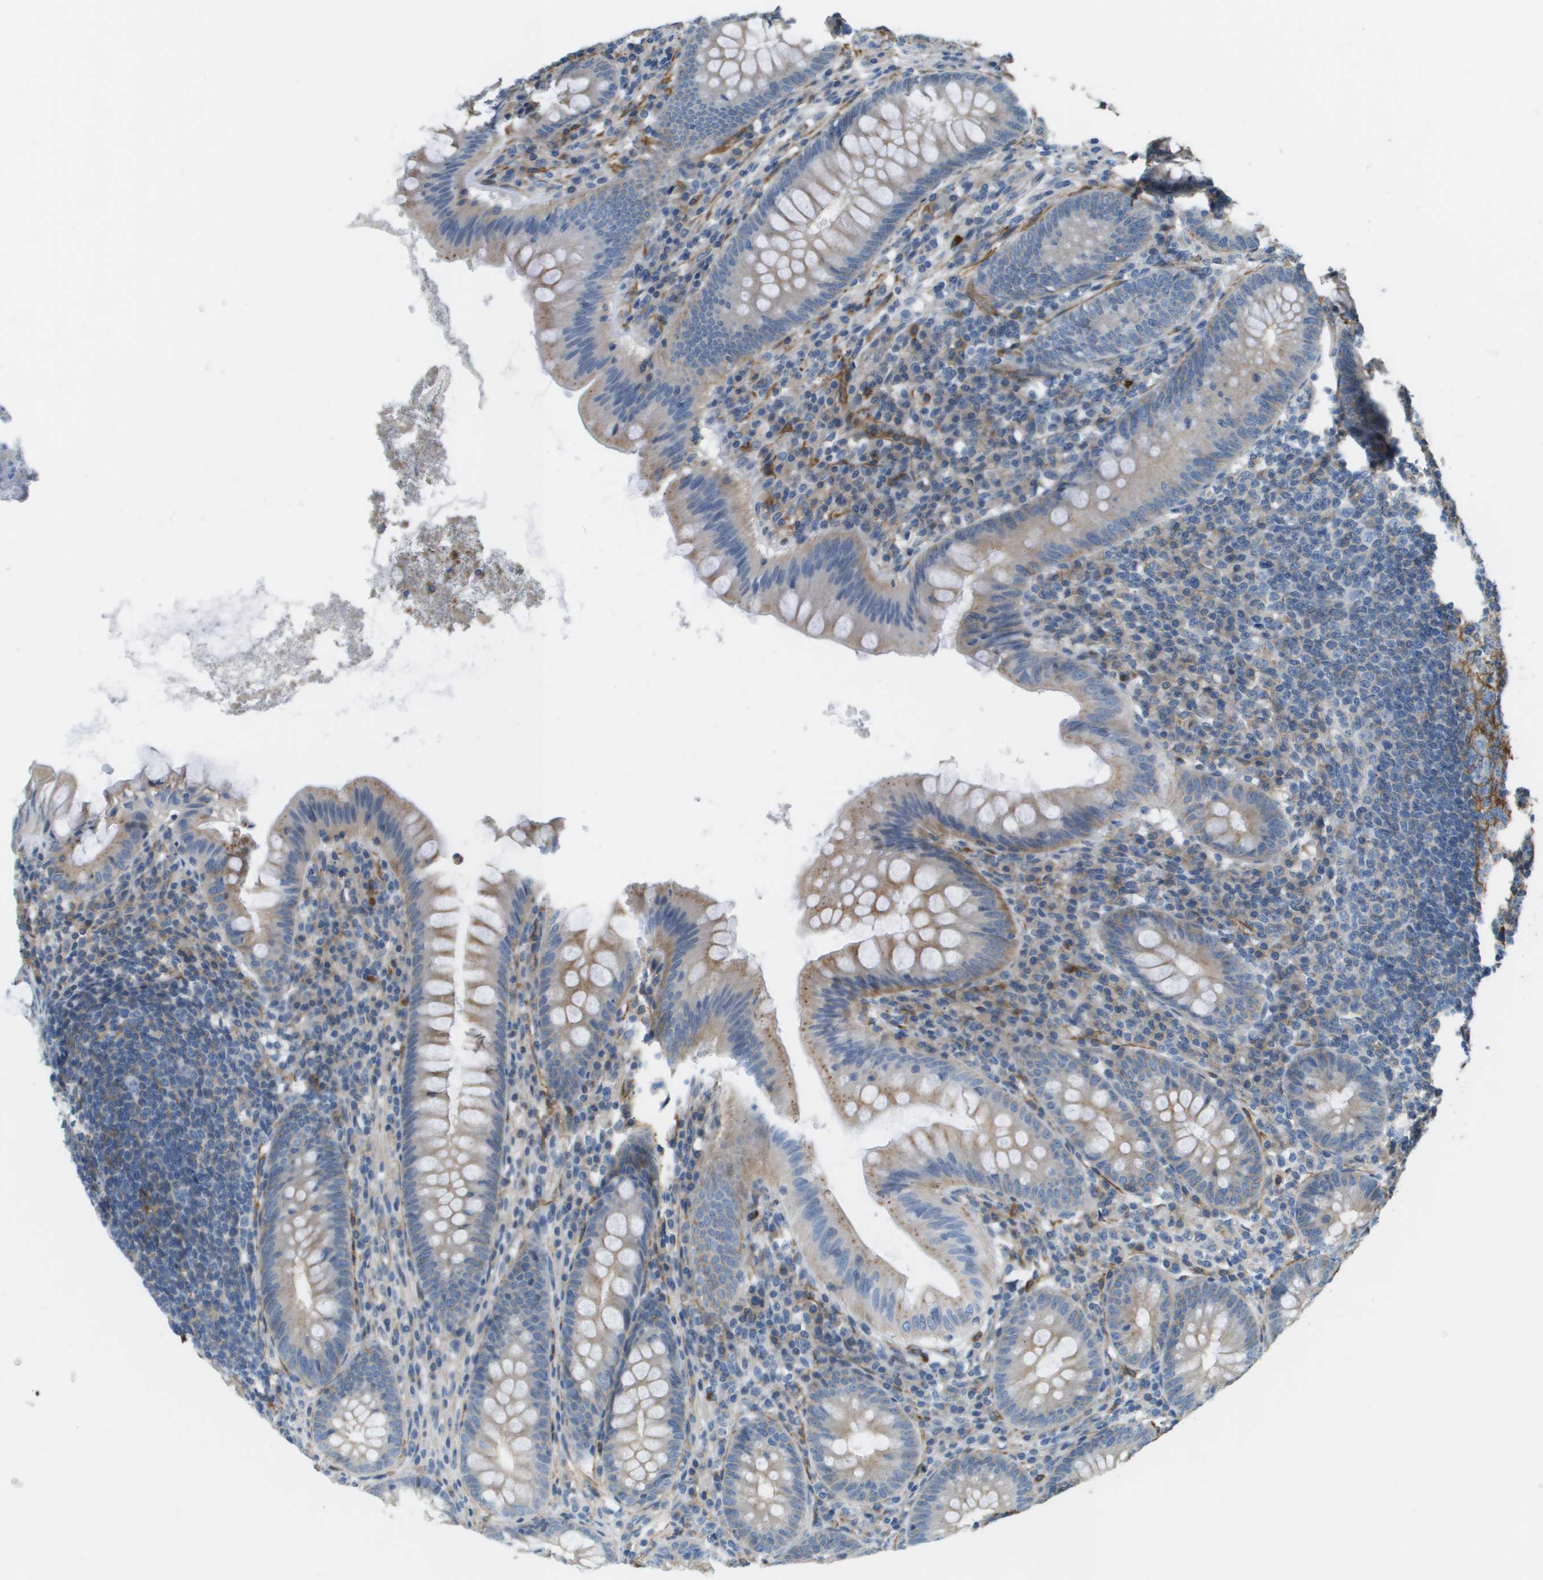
{"staining": {"intensity": "weak", "quantity": ">75%", "location": "cytoplasmic/membranous"}, "tissue": "appendix", "cell_type": "Glandular cells", "image_type": "normal", "snomed": [{"axis": "morphology", "description": "Normal tissue, NOS"}, {"axis": "topography", "description": "Appendix"}], "caption": "Human appendix stained with a brown dye exhibits weak cytoplasmic/membranous positive staining in about >75% of glandular cells.", "gene": "MYH11", "patient": {"sex": "male", "age": 56}}